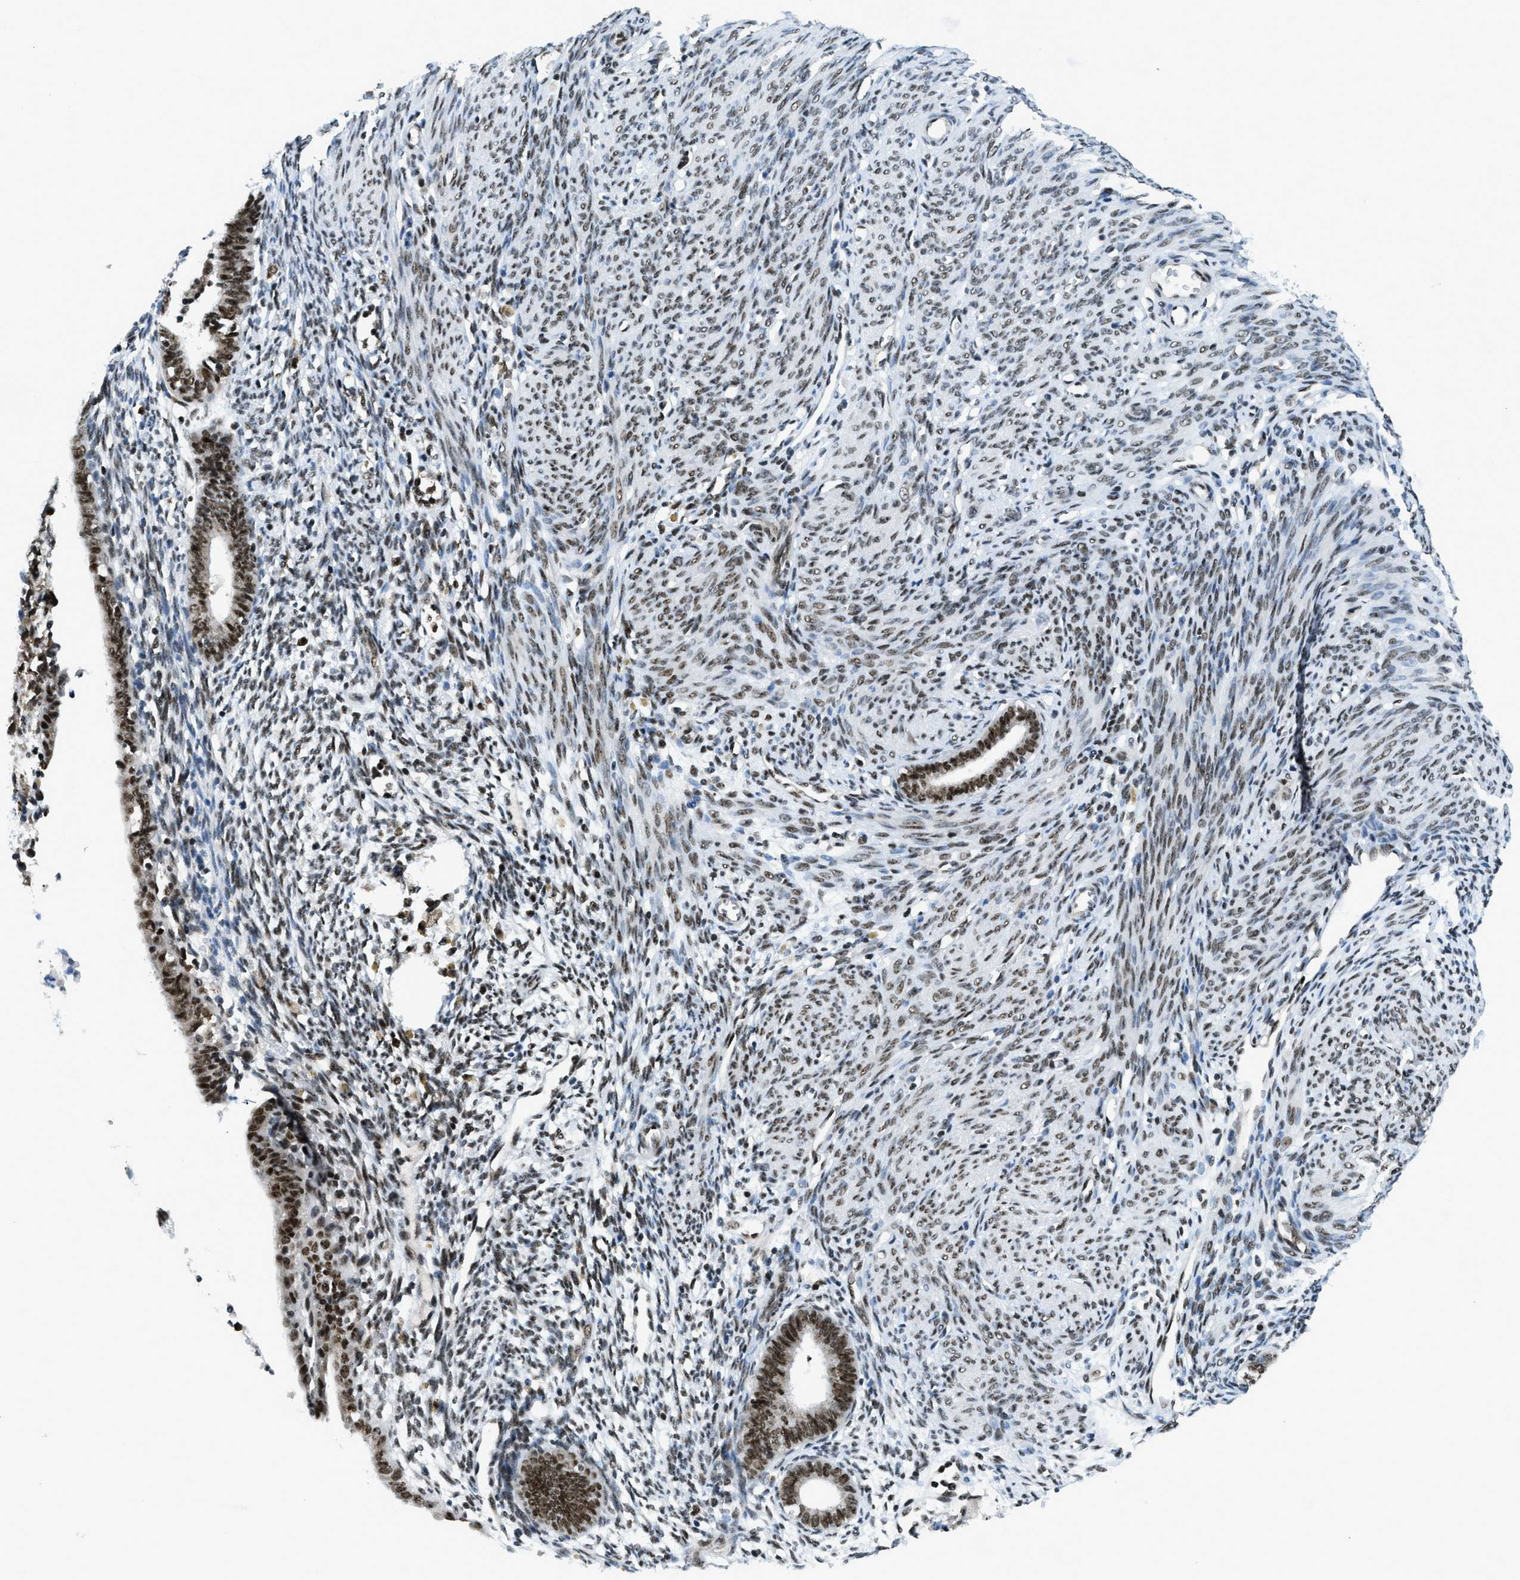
{"staining": {"intensity": "strong", "quantity": "<25%", "location": "nuclear"}, "tissue": "endometrium", "cell_type": "Cells in endometrial stroma", "image_type": "normal", "snomed": [{"axis": "morphology", "description": "Normal tissue, NOS"}, {"axis": "morphology", "description": "Adenocarcinoma, NOS"}, {"axis": "topography", "description": "Endometrium"}, {"axis": "topography", "description": "Ovary"}], "caption": "Immunohistochemistry (DAB (3,3'-diaminobenzidine)) staining of normal human endometrium displays strong nuclear protein positivity in approximately <25% of cells in endometrial stroma. Immunohistochemistry stains the protein of interest in brown and the nuclei are stained blue.", "gene": "RAD51B", "patient": {"sex": "female", "age": 68}}